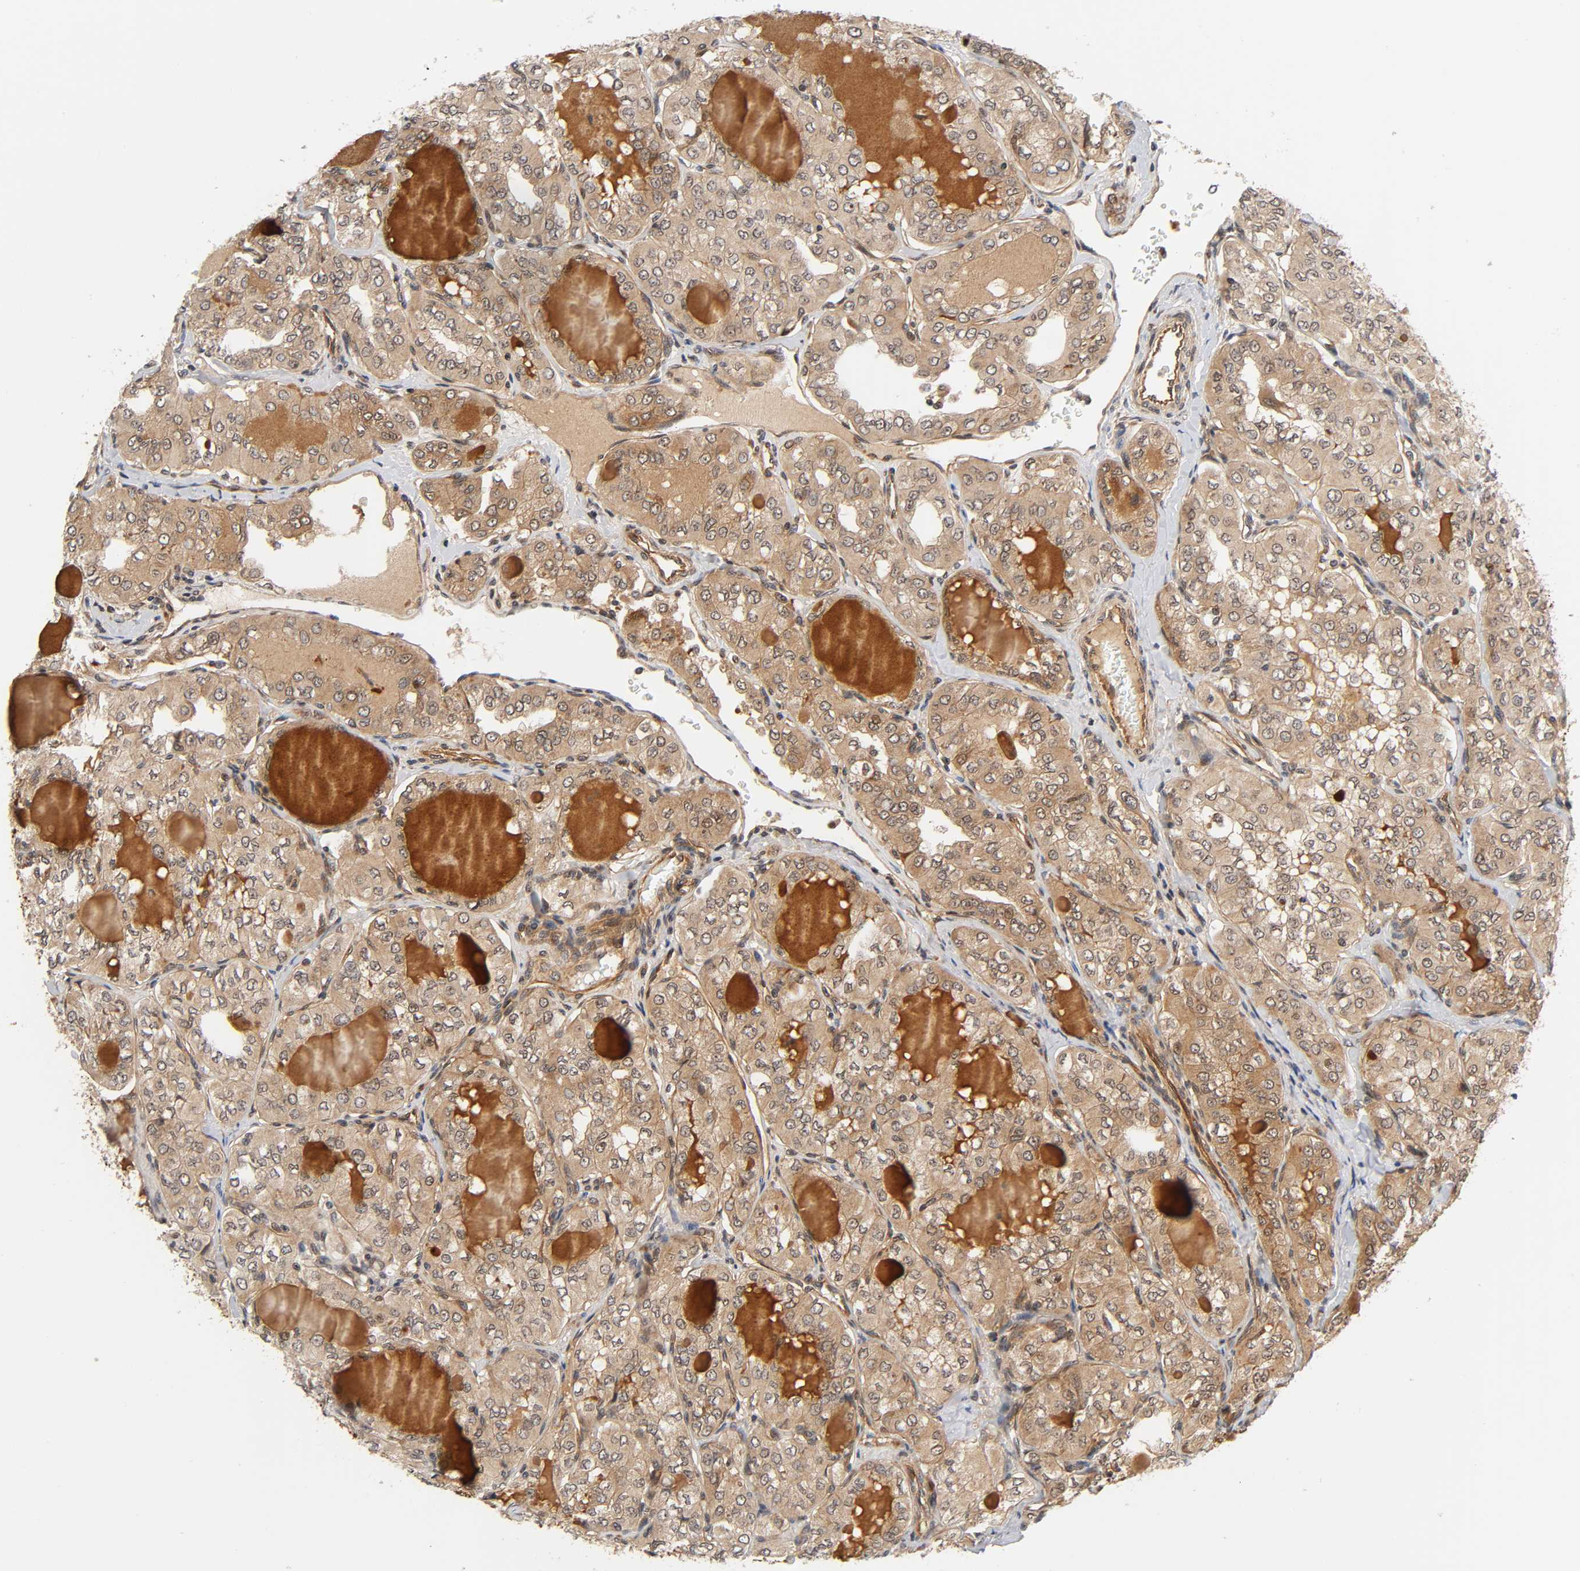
{"staining": {"intensity": "weak", "quantity": ">75%", "location": "cytoplasmic/membranous"}, "tissue": "thyroid cancer", "cell_type": "Tumor cells", "image_type": "cancer", "snomed": [{"axis": "morphology", "description": "Papillary adenocarcinoma, NOS"}, {"axis": "topography", "description": "Thyroid gland"}], "caption": "A photomicrograph of thyroid cancer (papillary adenocarcinoma) stained for a protein reveals weak cytoplasmic/membranous brown staining in tumor cells. (DAB = brown stain, brightfield microscopy at high magnification).", "gene": "IQCJ-SCHIP1", "patient": {"sex": "male", "age": 20}}